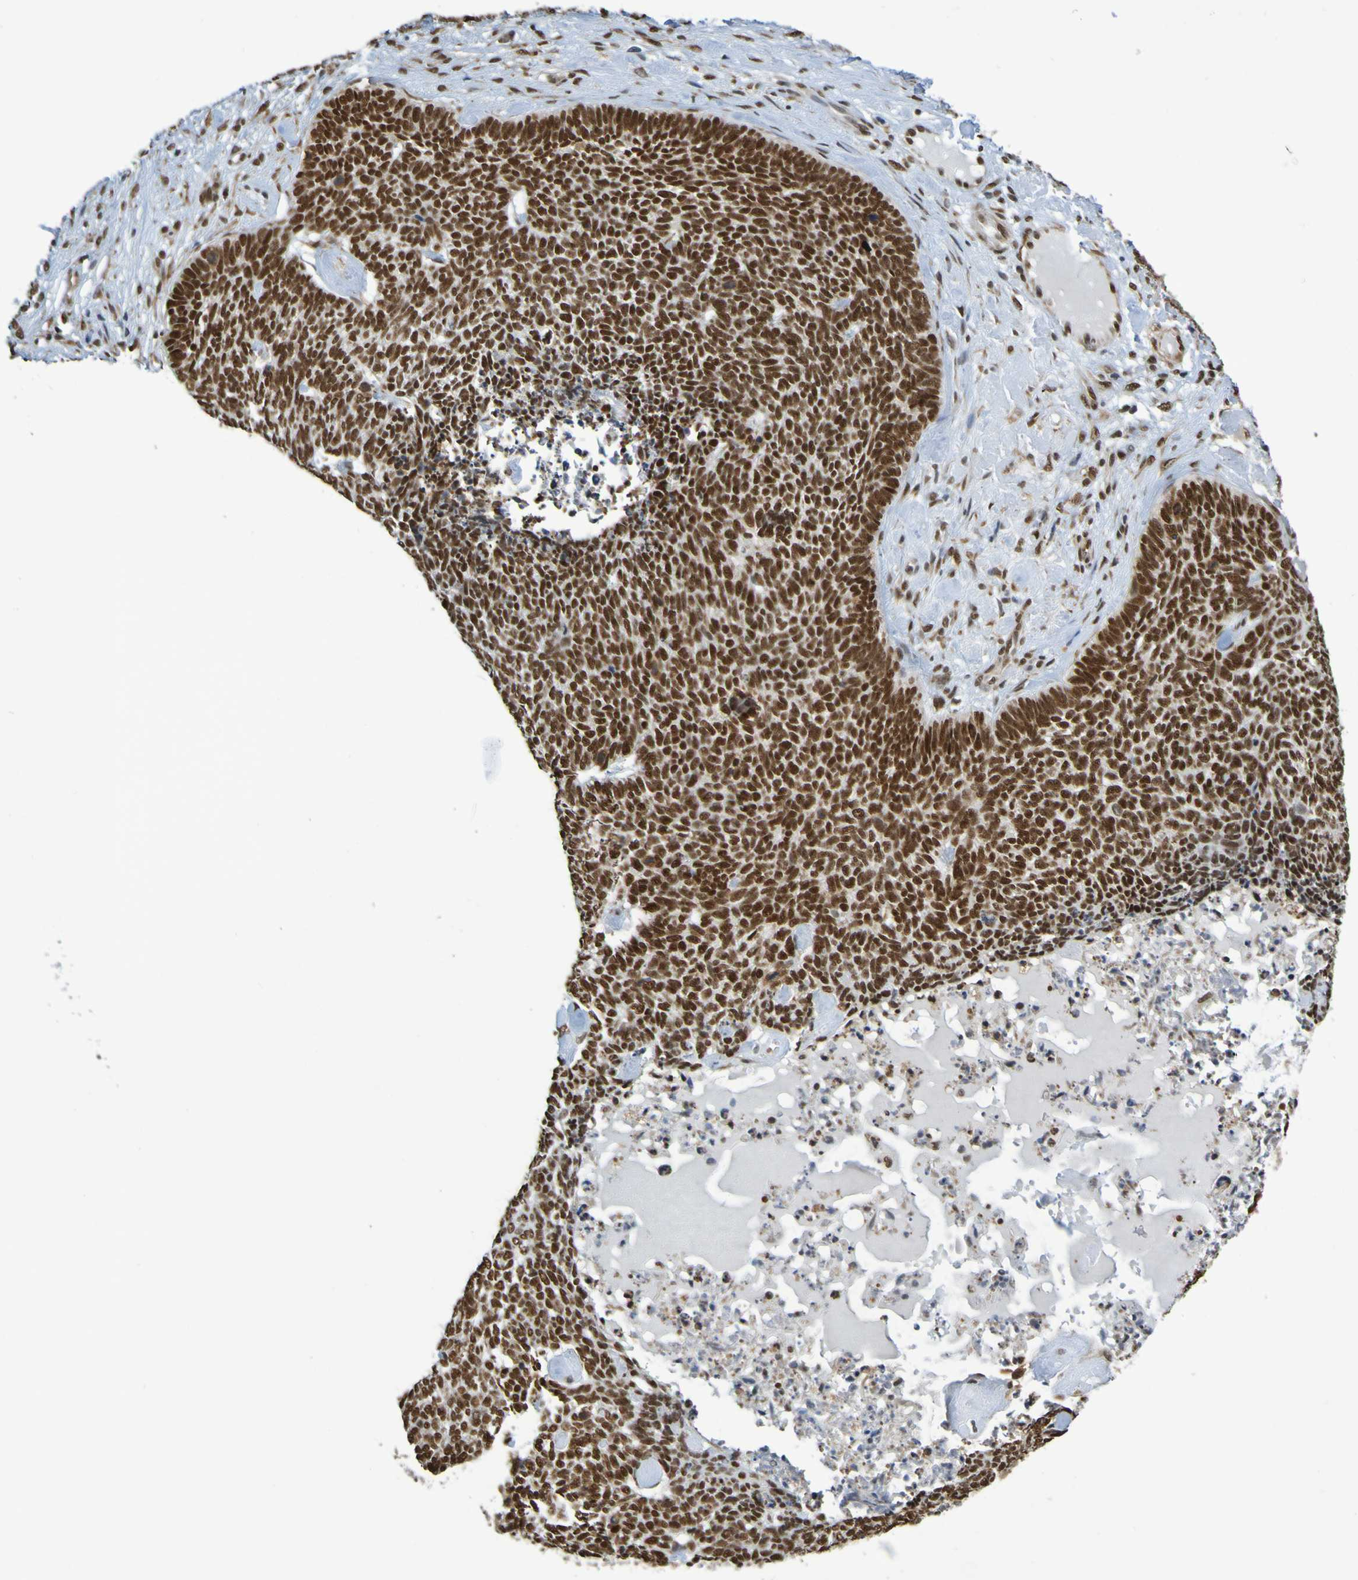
{"staining": {"intensity": "strong", "quantity": ">75%", "location": "nuclear"}, "tissue": "skin cancer", "cell_type": "Tumor cells", "image_type": "cancer", "snomed": [{"axis": "morphology", "description": "Basal cell carcinoma"}, {"axis": "topography", "description": "Skin"}], "caption": "Immunohistochemistry micrograph of skin cancer (basal cell carcinoma) stained for a protein (brown), which displays high levels of strong nuclear positivity in about >75% of tumor cells.", "gene": "HDAC2", "patient": {"sex": "female", "age": 84}}